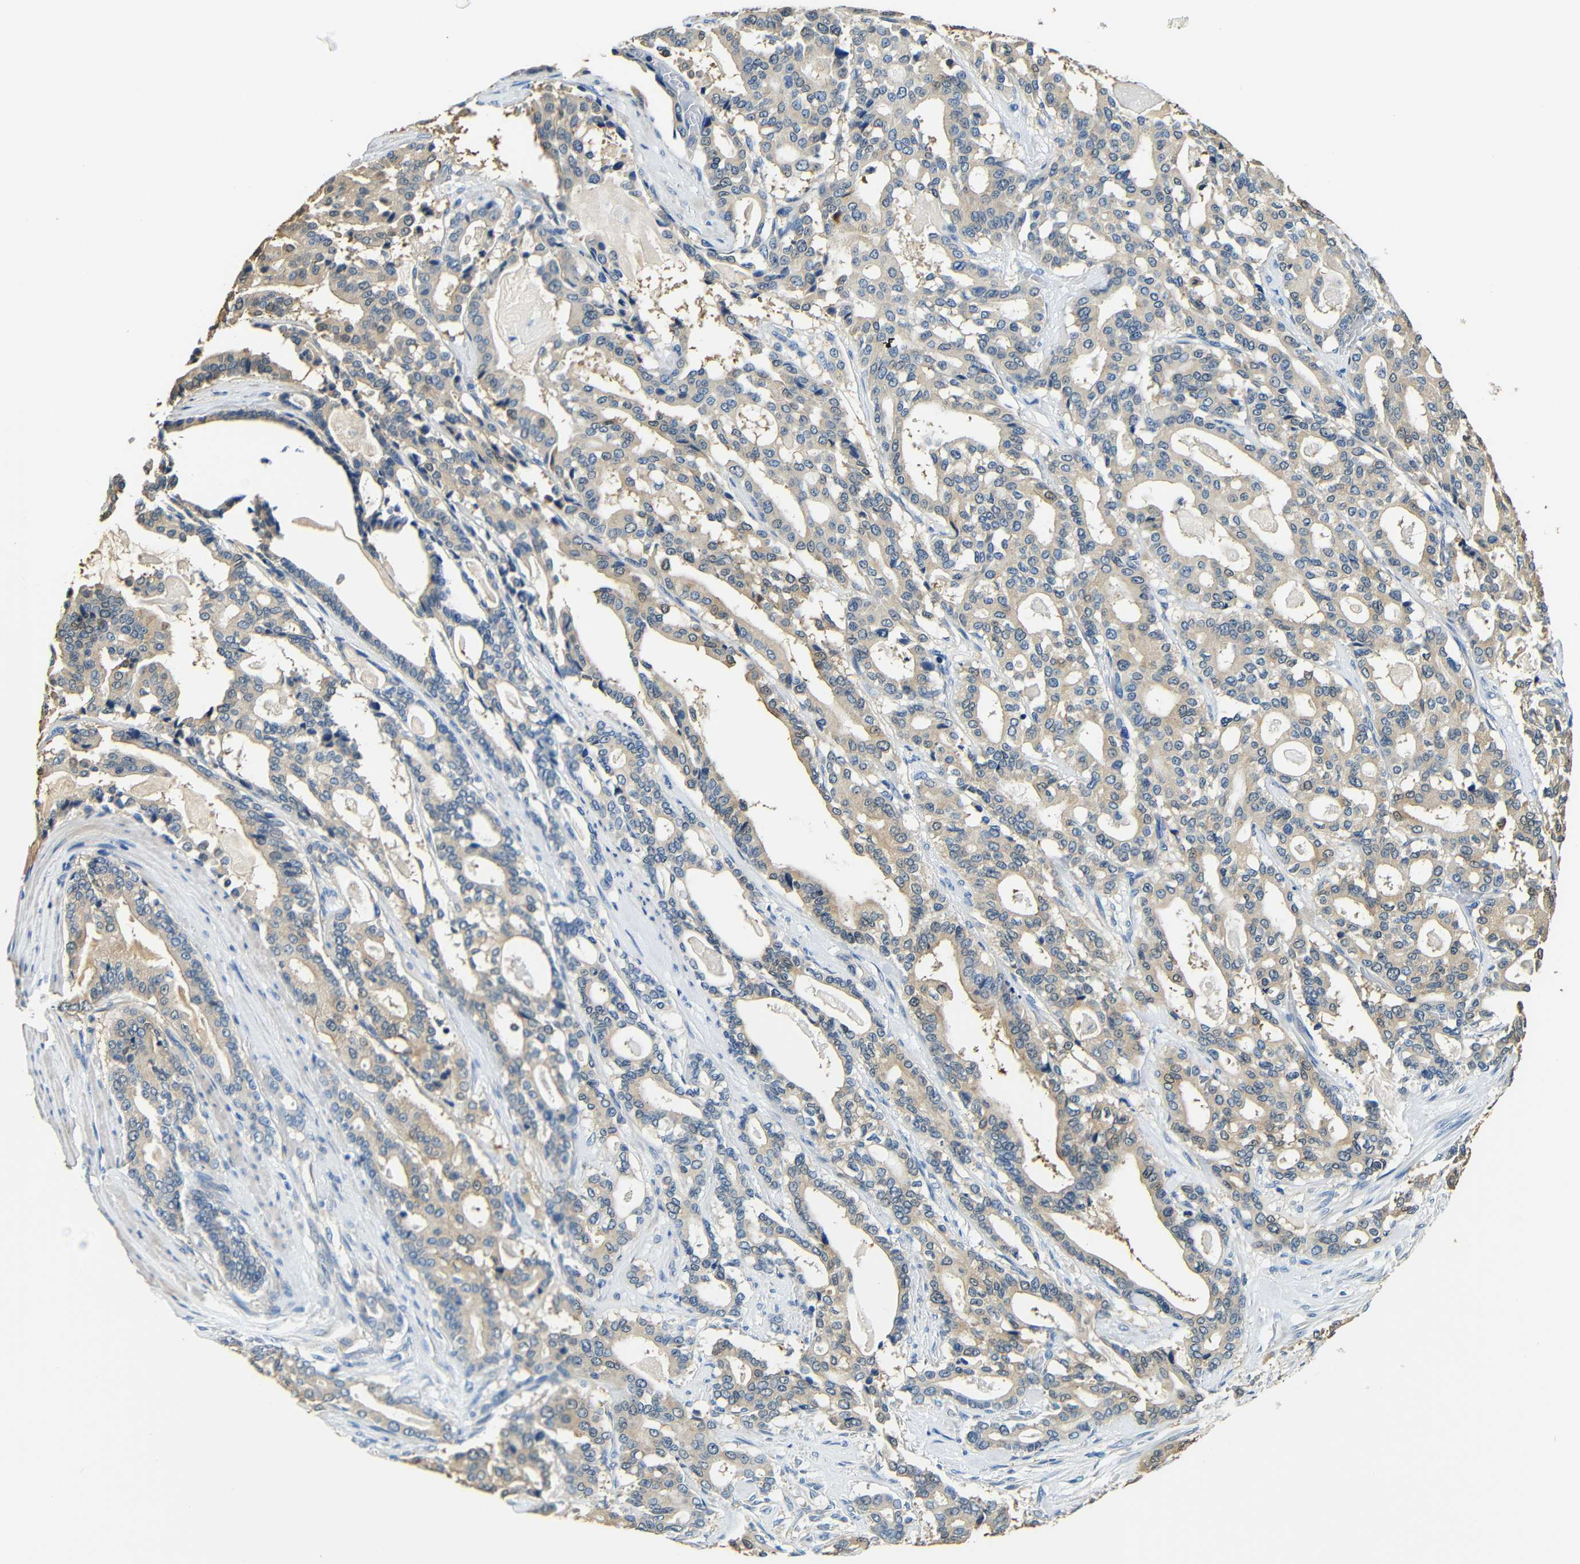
{"staining": {"intensity": "weak", "quantity": "25%-75%", "location": "cytoplasmic/membranous"}, "tissue": "pancreatic cancer", "cell_type": "Tumor cells", "image_type": "cancer", "snomed": [{"axis": "morphology", "description": "Adenocarcinoma, NOS"}, {"axis": "topography", "description": "Pancreas"}], "caption": "Protein expression by IHC displays weak cytoplasmic/membranous expression in about 25%-75% of tumor cells in pancreatic cancer. (DAB (3,3'-diaminobenzidine) IHC with brightfield microscopy, high magnification).", "gene": "FMO5", "patient": {"sex": "male", "age": 63}}